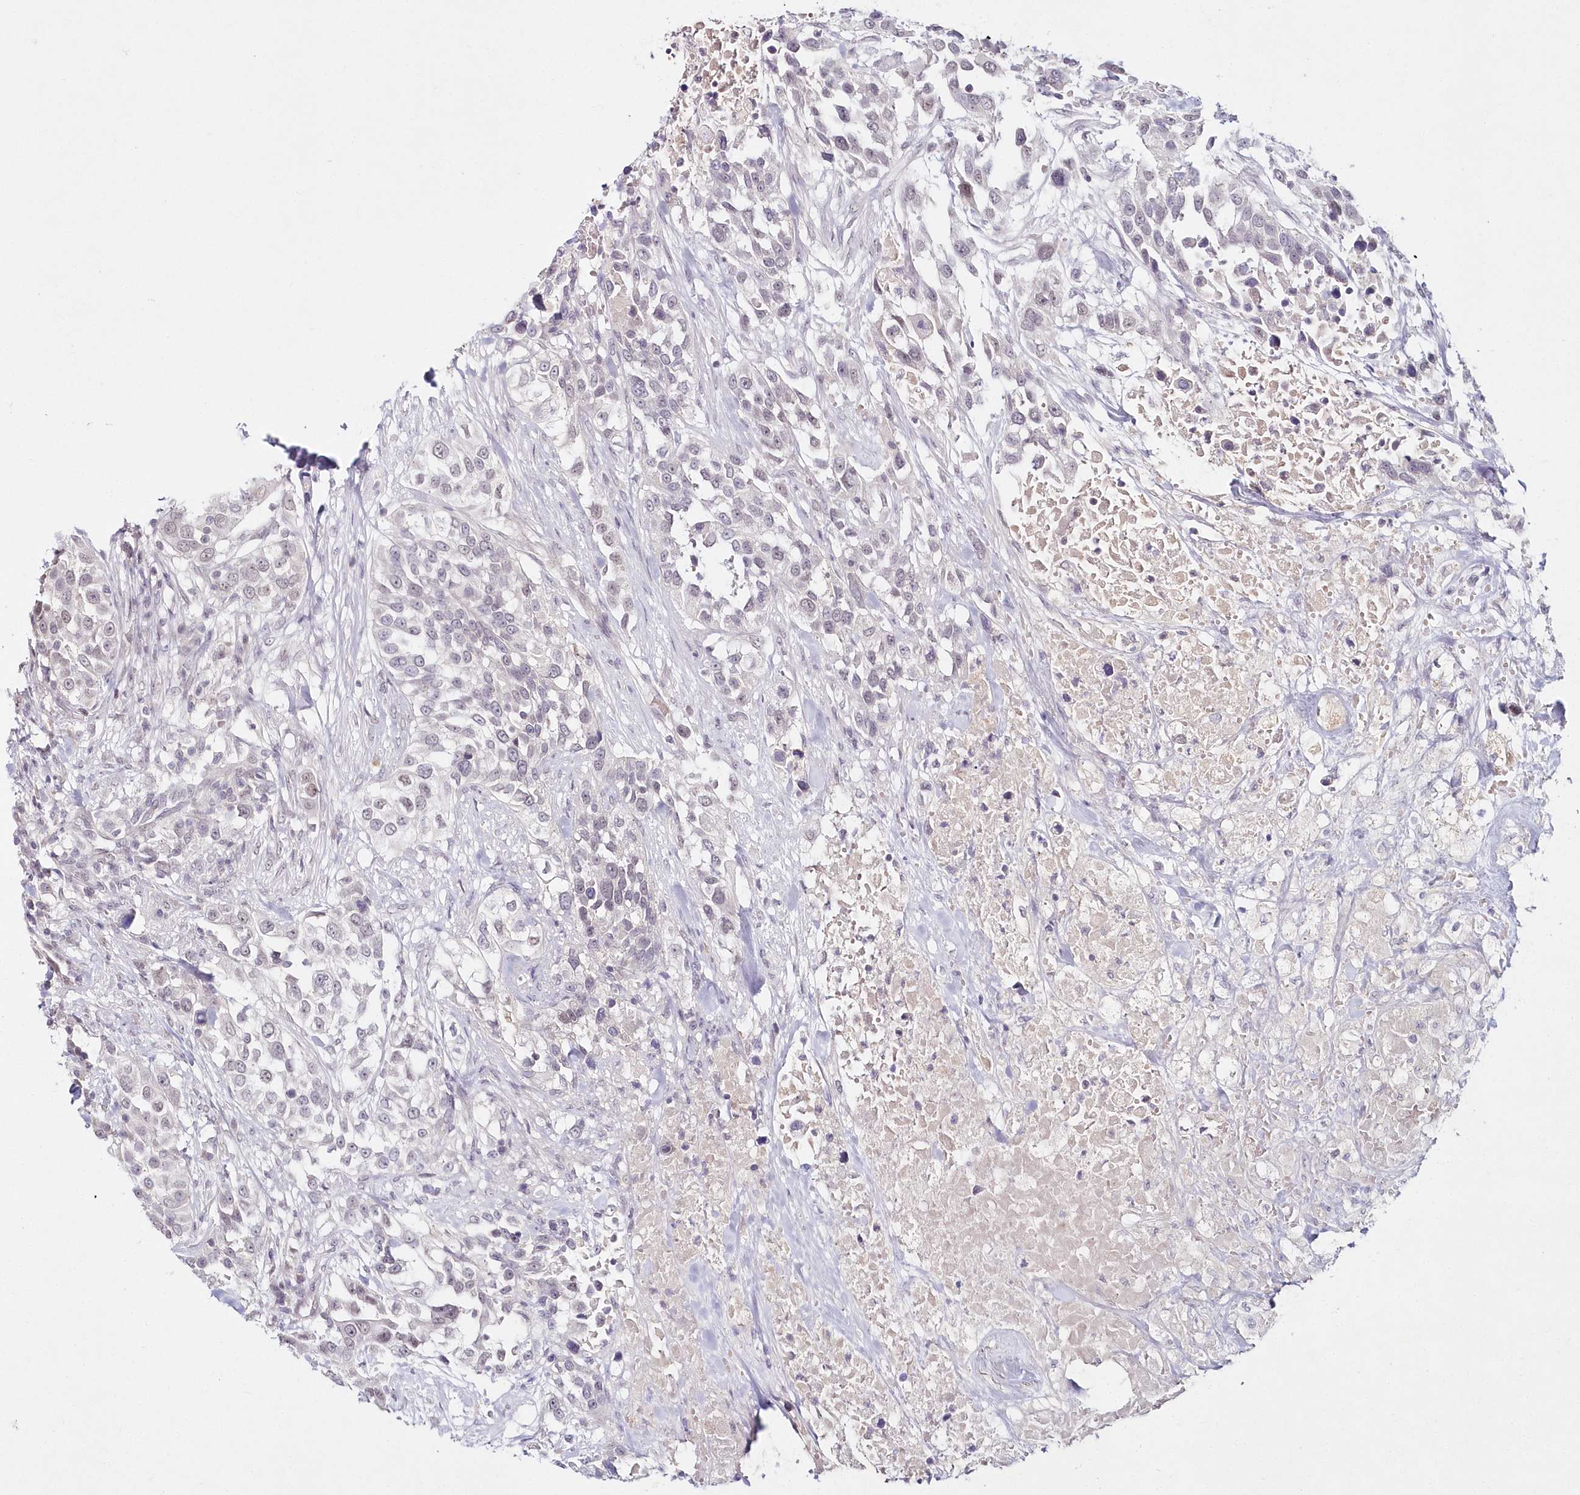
{"staining": {"intensity": "weak", "quantity": "<25%", "location": "nuclear"}, "tissue": "urothelial cancer", "cell_type": "Tumor cells", "image_type": "cancer", "snomed": [{"axis": "morphology", "description": "Urothelial carcinoma, High grade"}, {"axis": "topography", "description": "Urinary bladder"}], "caption": "Tumor cells show no significant expression in urothelial carcinoma (high-grade).", "gene": "HYCC2", "patient": {"sex": "female", "age": 80}}